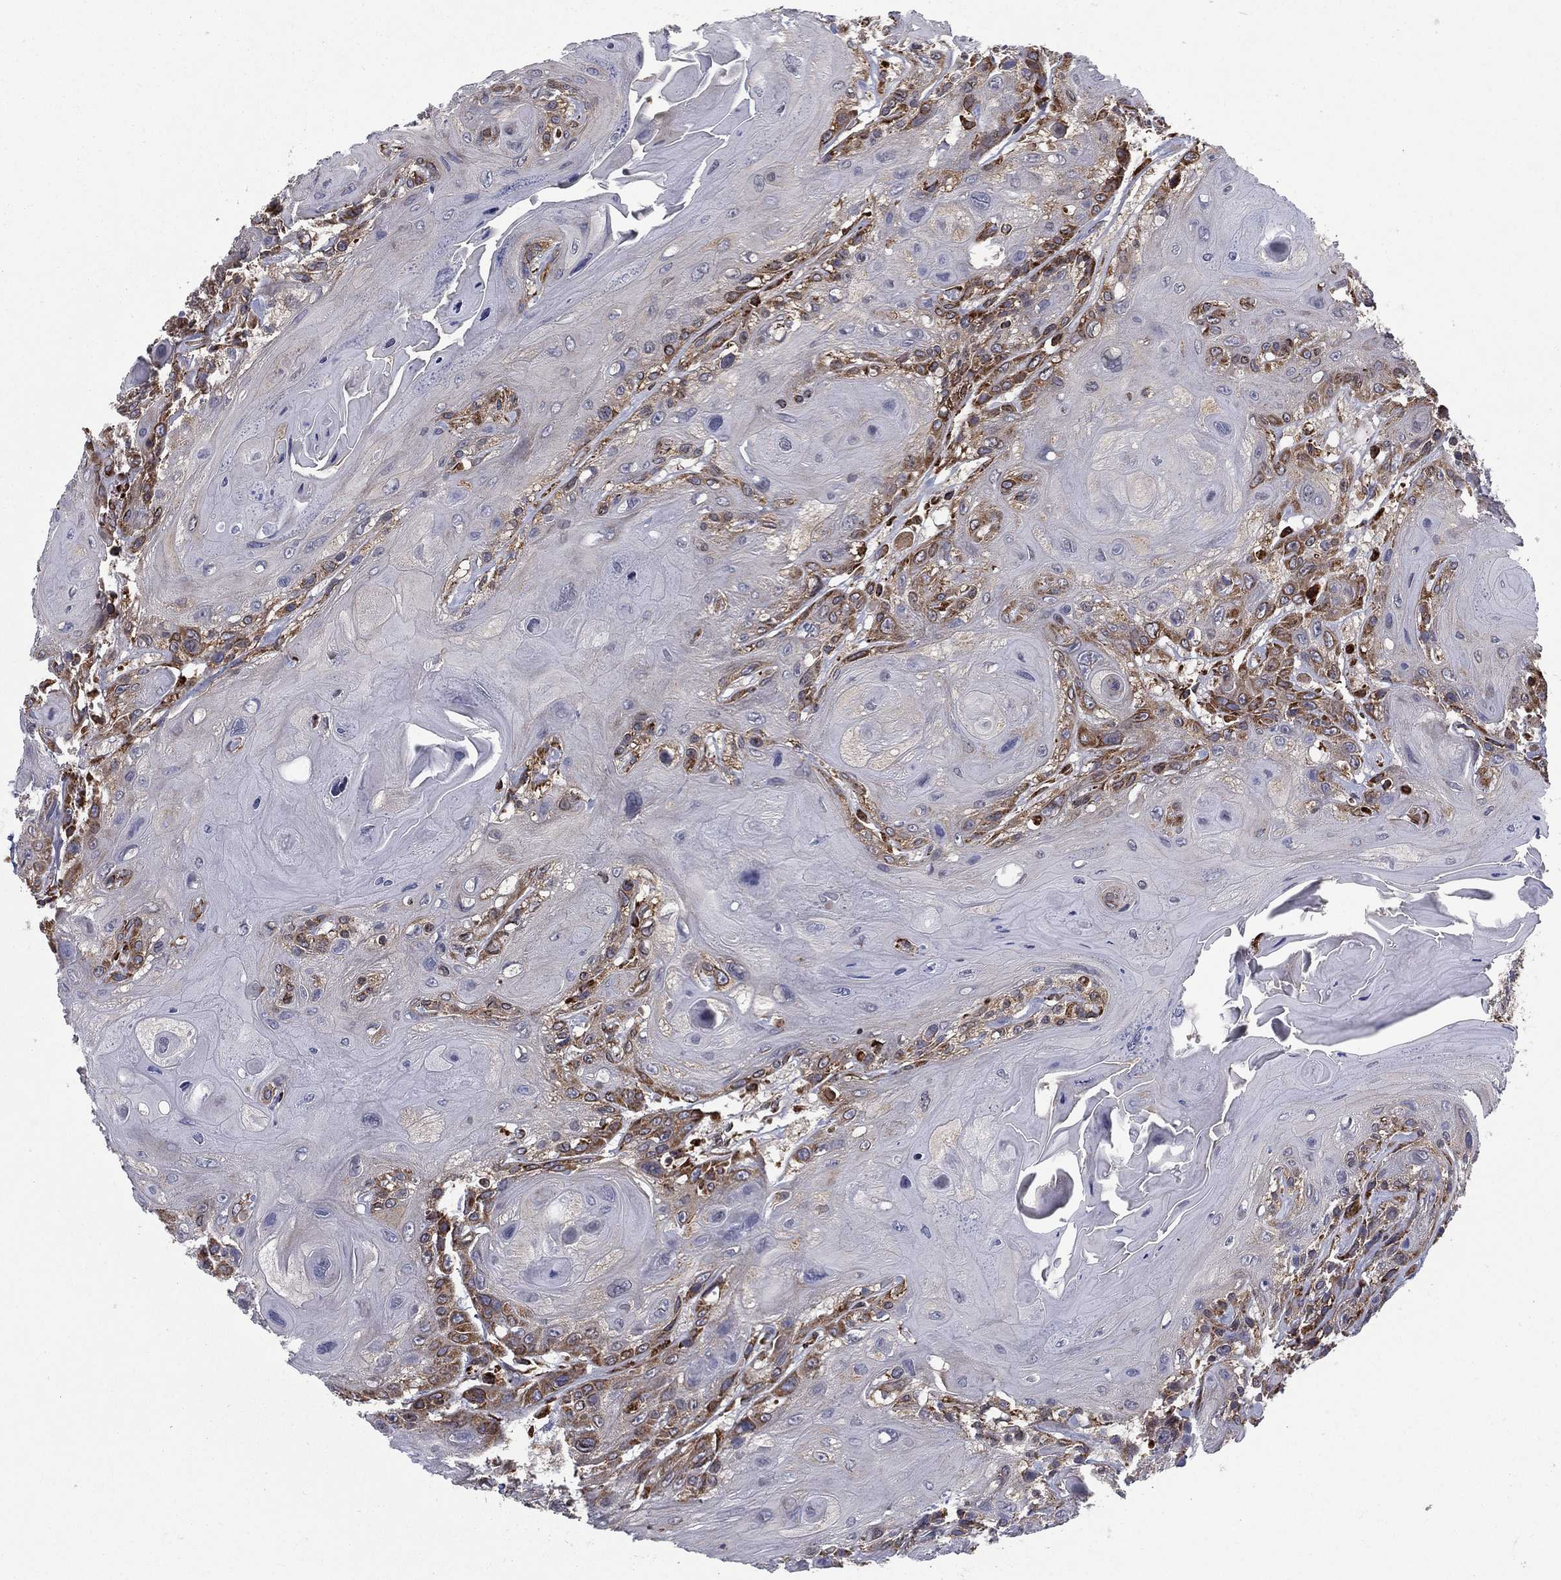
{"staining": {"intensity": "moderate", "quantity": "<25%", "location": "cytoplasmic/membranous"}, "tissue": "head and neck cancer", "cell_type": "Tumor cells", "image_type": "cancer", "snomed": [{"axis": "morphology", "description": "Squamous cell carcinoma, NOS"}, {"axis": "topography", "description": "Head-Neck"}], "caption": "A histopathology image of squamous cell carcinoma (head and neck) stained for a protein reveals moderate cytoplasmic/membranous brown staining in tumor cells.", "gene": "MT-CYB", "patient": {"sex": "female", "age": 59}}